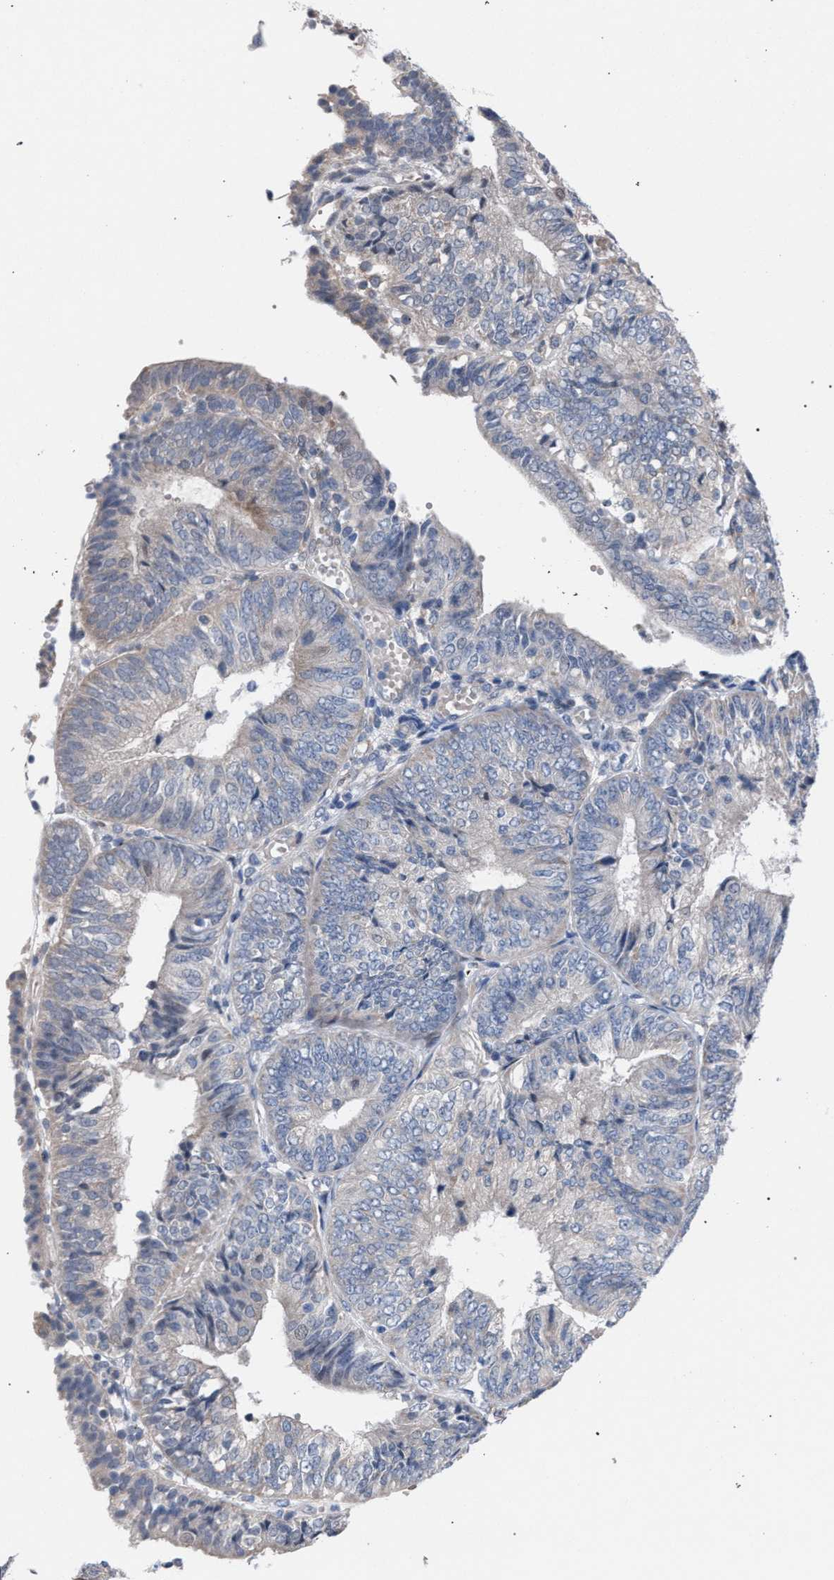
{"staining": {"intensity": "weak", "quantity": "<25%", "location": "cytoplasmic/membranous"}, "tissue": "endometrial cancer", "cell_type": "Tumor cells", "image_type": "cancer", "snomed": [{"axis": "morphology", "description": "Adenocarcinoma, NOS"}, {"axis": "topography", "description": "Endometrium"}], "caption": "Endometrial cancer (adenocarcinoma) was stained to show a protein in brown. There is no significant staining in tumor cells.", "gene": "RNF135", "patient": {"sex": "female", "age": 58}}